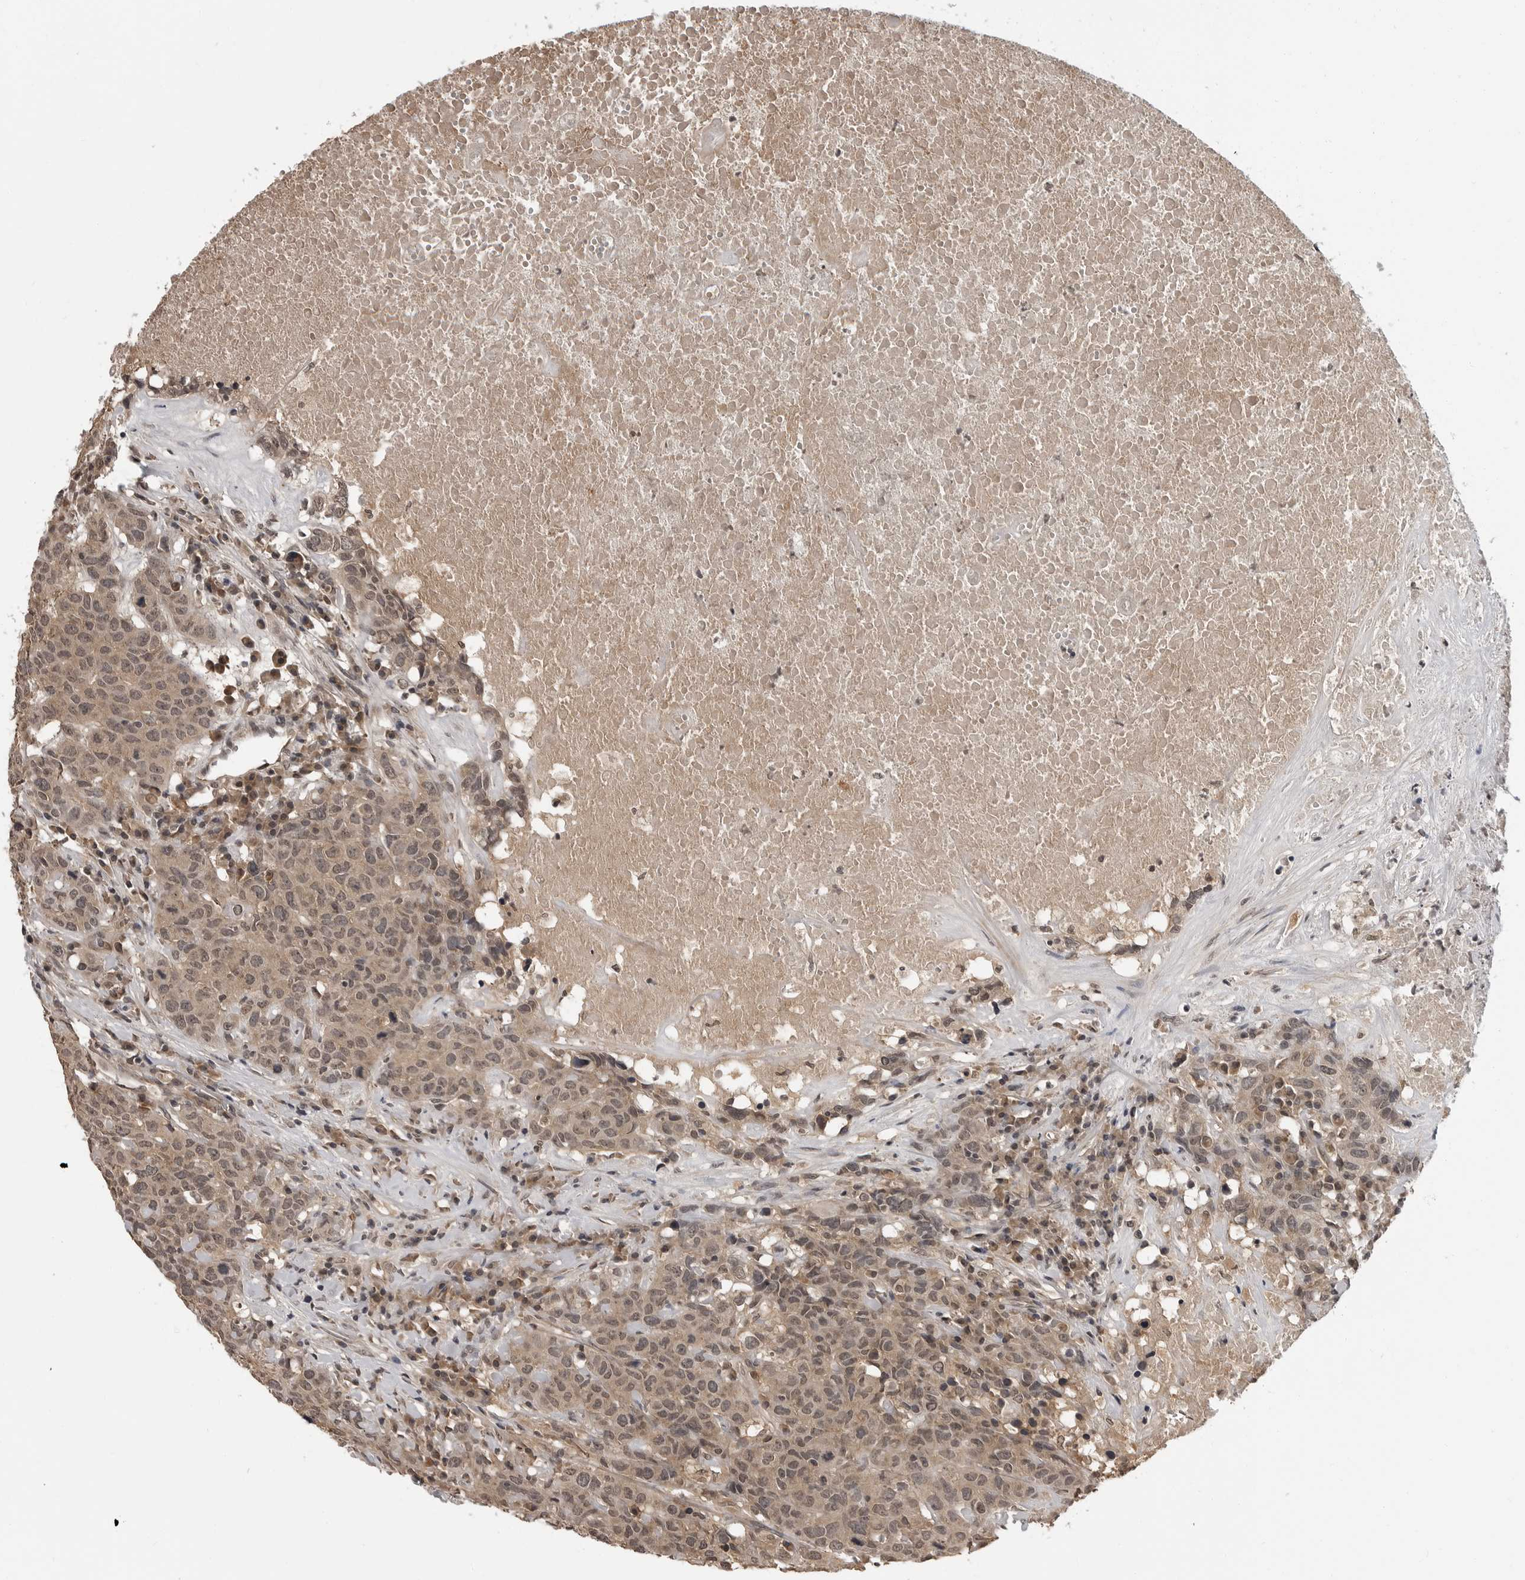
{"staining": {"intensity": "weak", "quantity": ">75%", "location": "cytoplasmic/membranous,nuclear"}, "tissue": "head and neck cancer", "cell_type": "Tumor cells", "image_type": "cancer", "snomed": [{"axis": "morphology", "description": "Squamous cell carcinoma, NOS"}, {"axis": "topography", "description": "Head-Neck"}], "caption": "Immunohistochemistry (IHC) staining of squamous cell carcinoma (head and neck), which exhibits low levels of weak cytoplasmic/membranous and nuclear positivity in approximately >75% of tumor cells indicating weak cytoplasmic/membranous and nuclear protein staining. The staining was performed using DAB (3,3'-diaminobenzidine) (brown) for protein detection and nuclei were counterstained in hematoxylin (blue).", "gene": "IL24", "patient": {"sex": "male", "age": 66}}